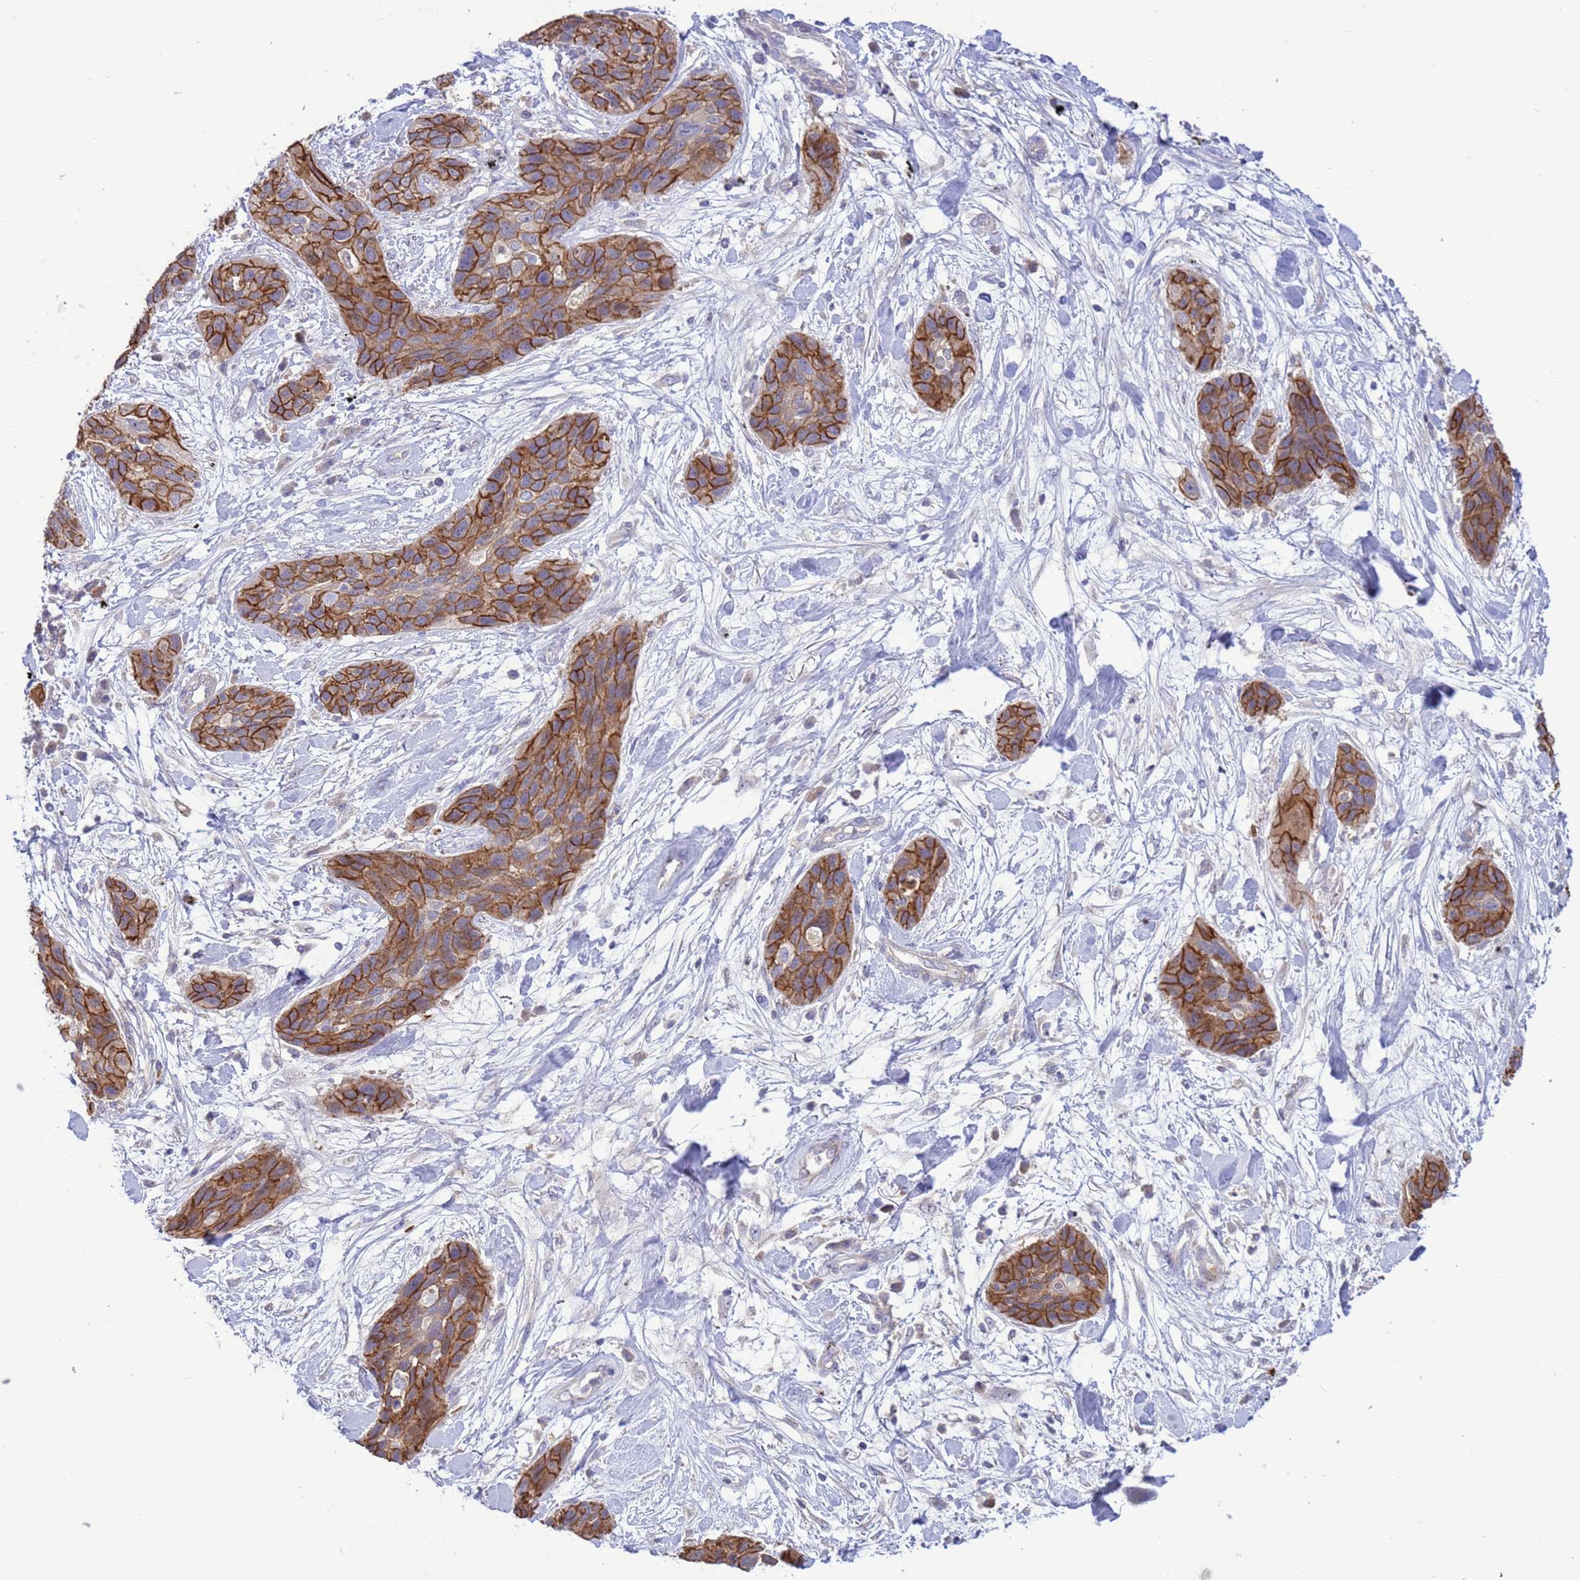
{"staining": {"intensity": "moderate", "quantity": ">75%", "location": "cytoplasmic/membranous"}, "tissue": "lung cancer", "cell_type": "Tumor cells", "image_type": "cancer", "snomed": [{"axis": "morphology", "description": "Squamous cell carcinoma, NOS"}, {"axis": "topography", "description": "Lung"}], "caption": "Human squamous cell carcinoma (lung) stained with a brown dye reveals moderate cytoplasmic/membranous positive positivity in approximately >75% of tumor cells.", "gene": "GJA10", "patient": {"sex": "female", "age": 70}}